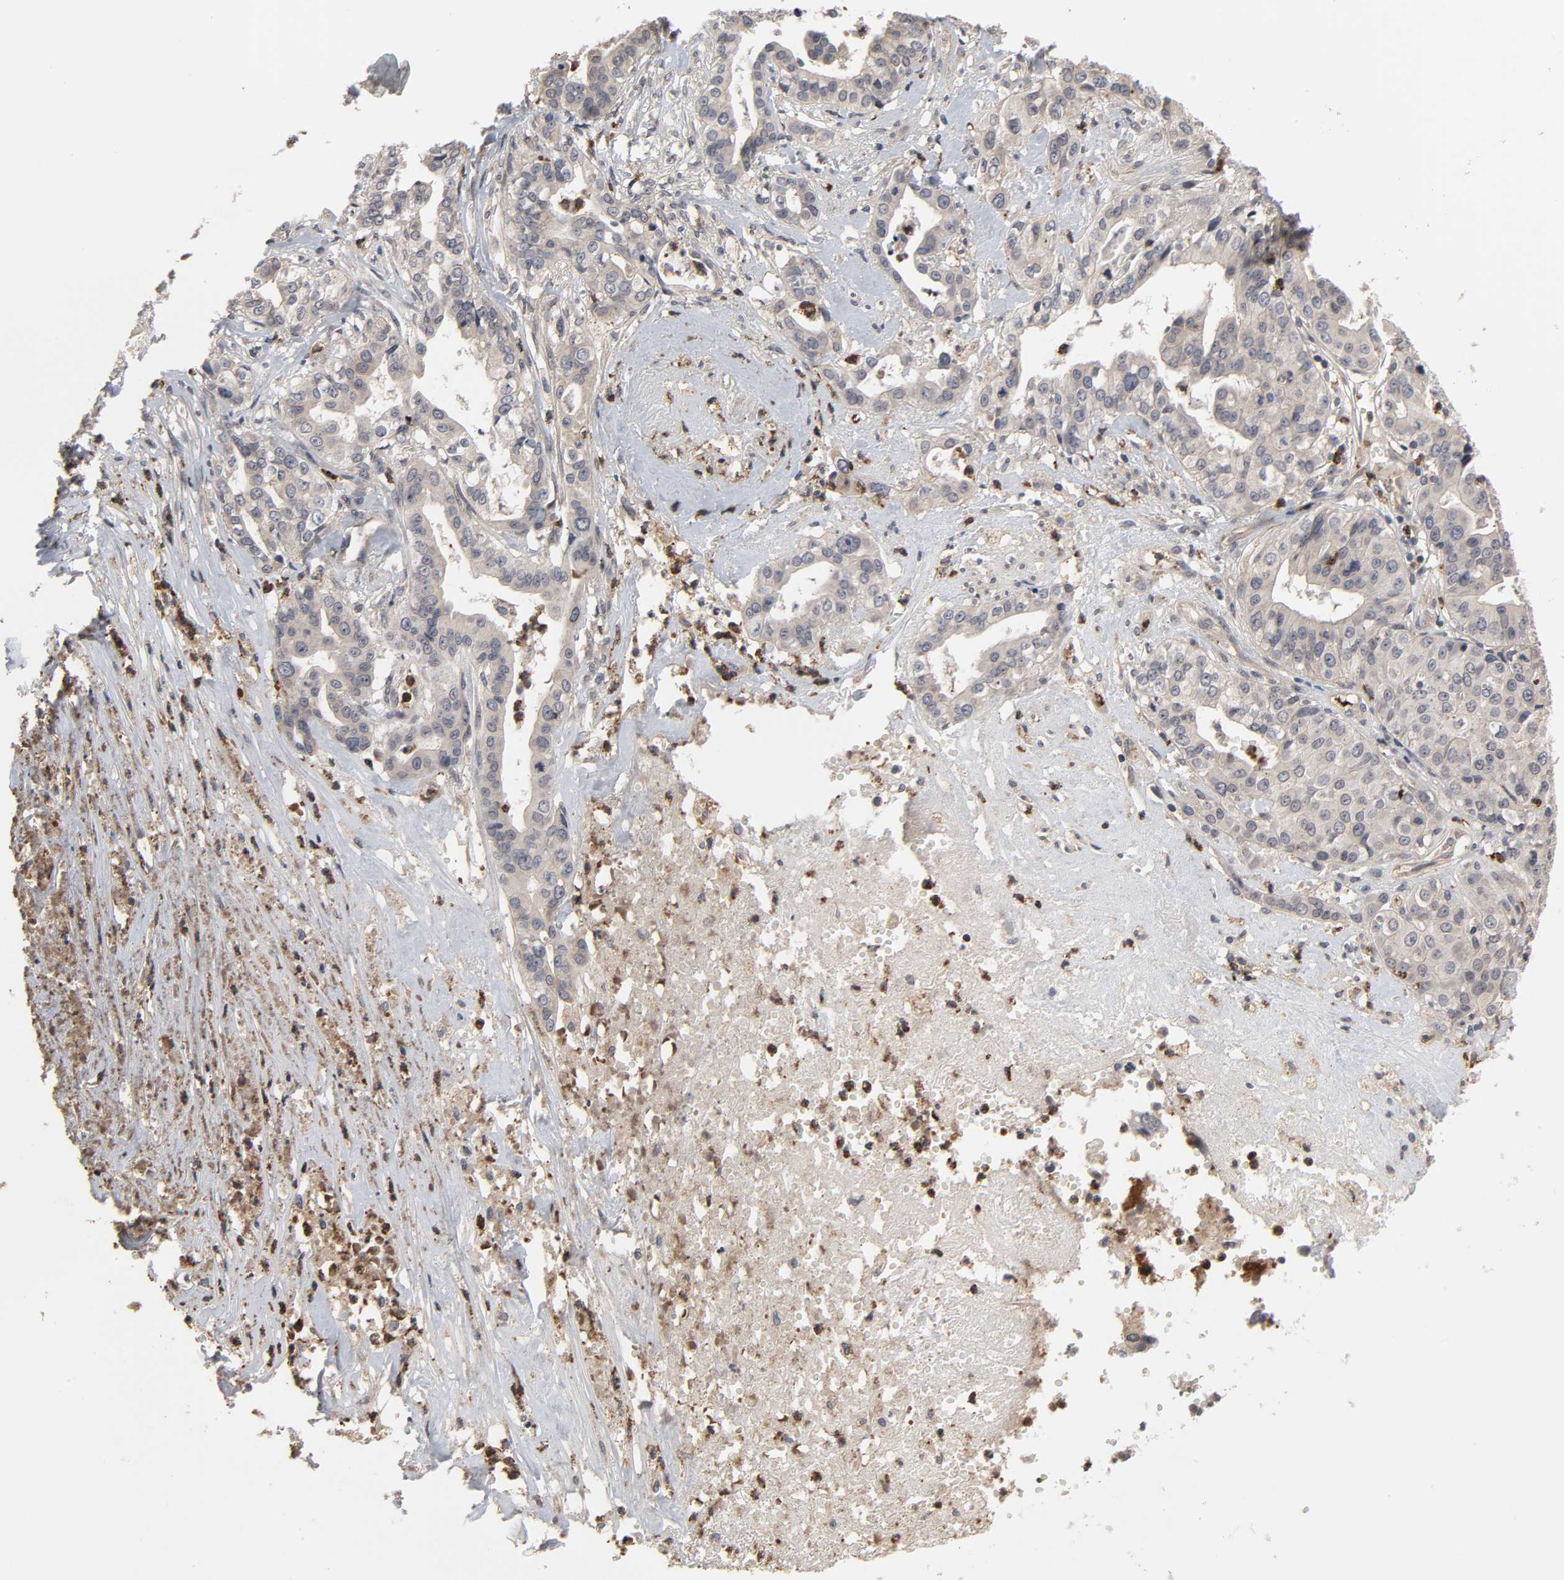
{"staining": {"intensity": "weak", "quantity": "25%-75%", "location": "cytoplasmic/membranous"}, "tissue": "liver cancer", "cell_type": "Tumor cells", "image_type": "cancer", "snomed": [{"axis": "morphology", "description": "Cholangiocarcinoma"}, {"axis": "topography", "description": "Liver"}], "caption": "About 25%-75% of tumor cells in human cholangiocarcinoma (liver) show weak cytoplasmic/membranous protein expression as visualized by brown immunohistochemical staining.", "gene": "CCDC175", "patient": {"sex": "female", "age": 61}}